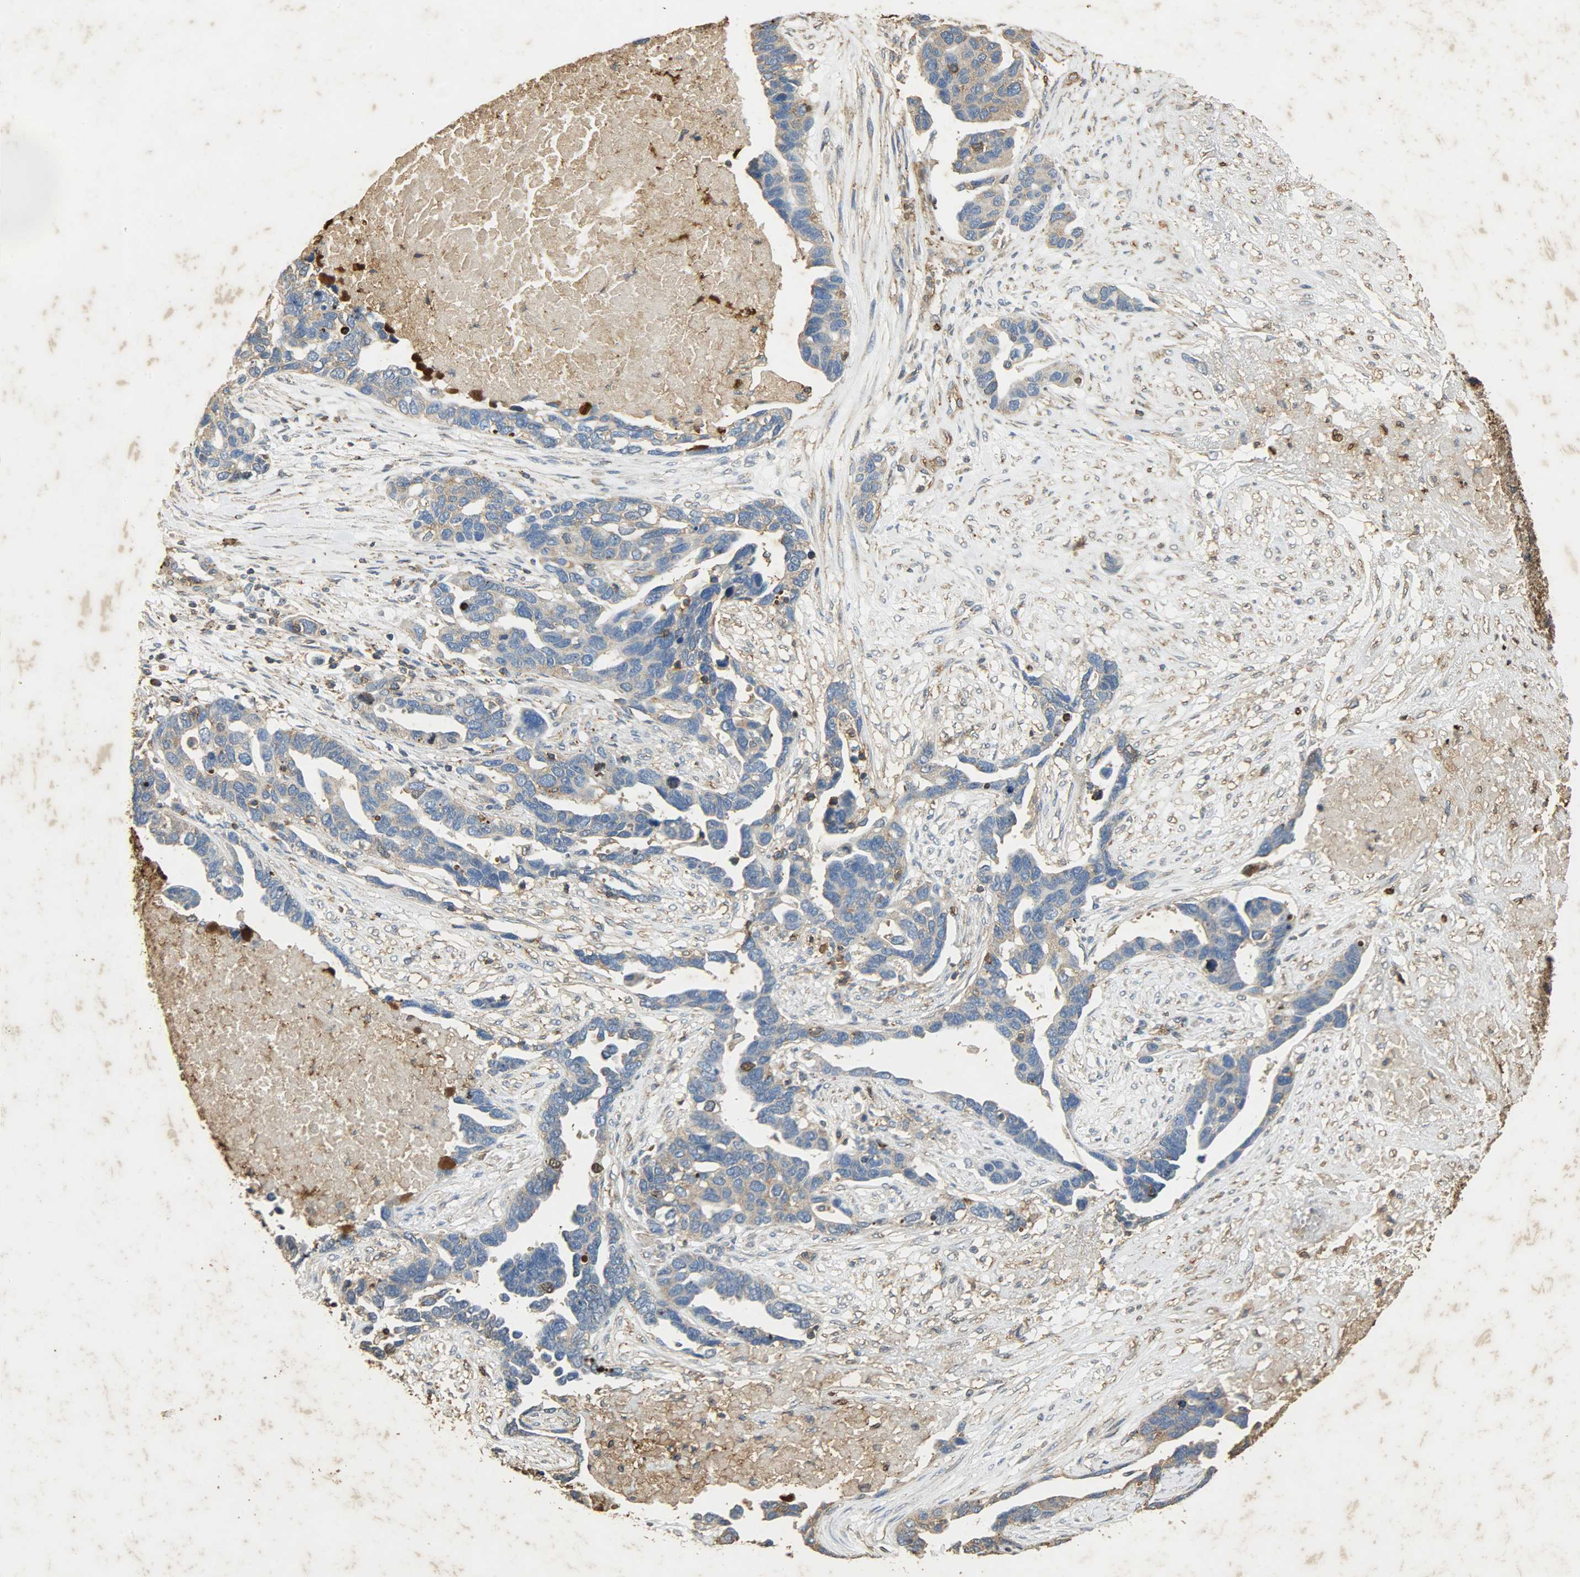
{"staining": {"intensity": "weak", "quantity": ">75%", "location": "cytoplasmic/membranous"}, "tissue": "ovarian cancer", "cell_type": "Tumor cells", "image_type": "cancer", "snomed": [{"axis": "morphology", "description": "Cystadenocarcinoma, serous, NOS"}, {"axis": "topography", "description": "Ovary"}], "caption": "Immunohistochemical staining of ovarian cancer (serous cystadenocarcinoma) exhibits weak cytoplasmic/membranous protein expression in about >75% of tumor cells.", "gene": "ANXA6", "patient": {"sex": "female", "age": 54}}